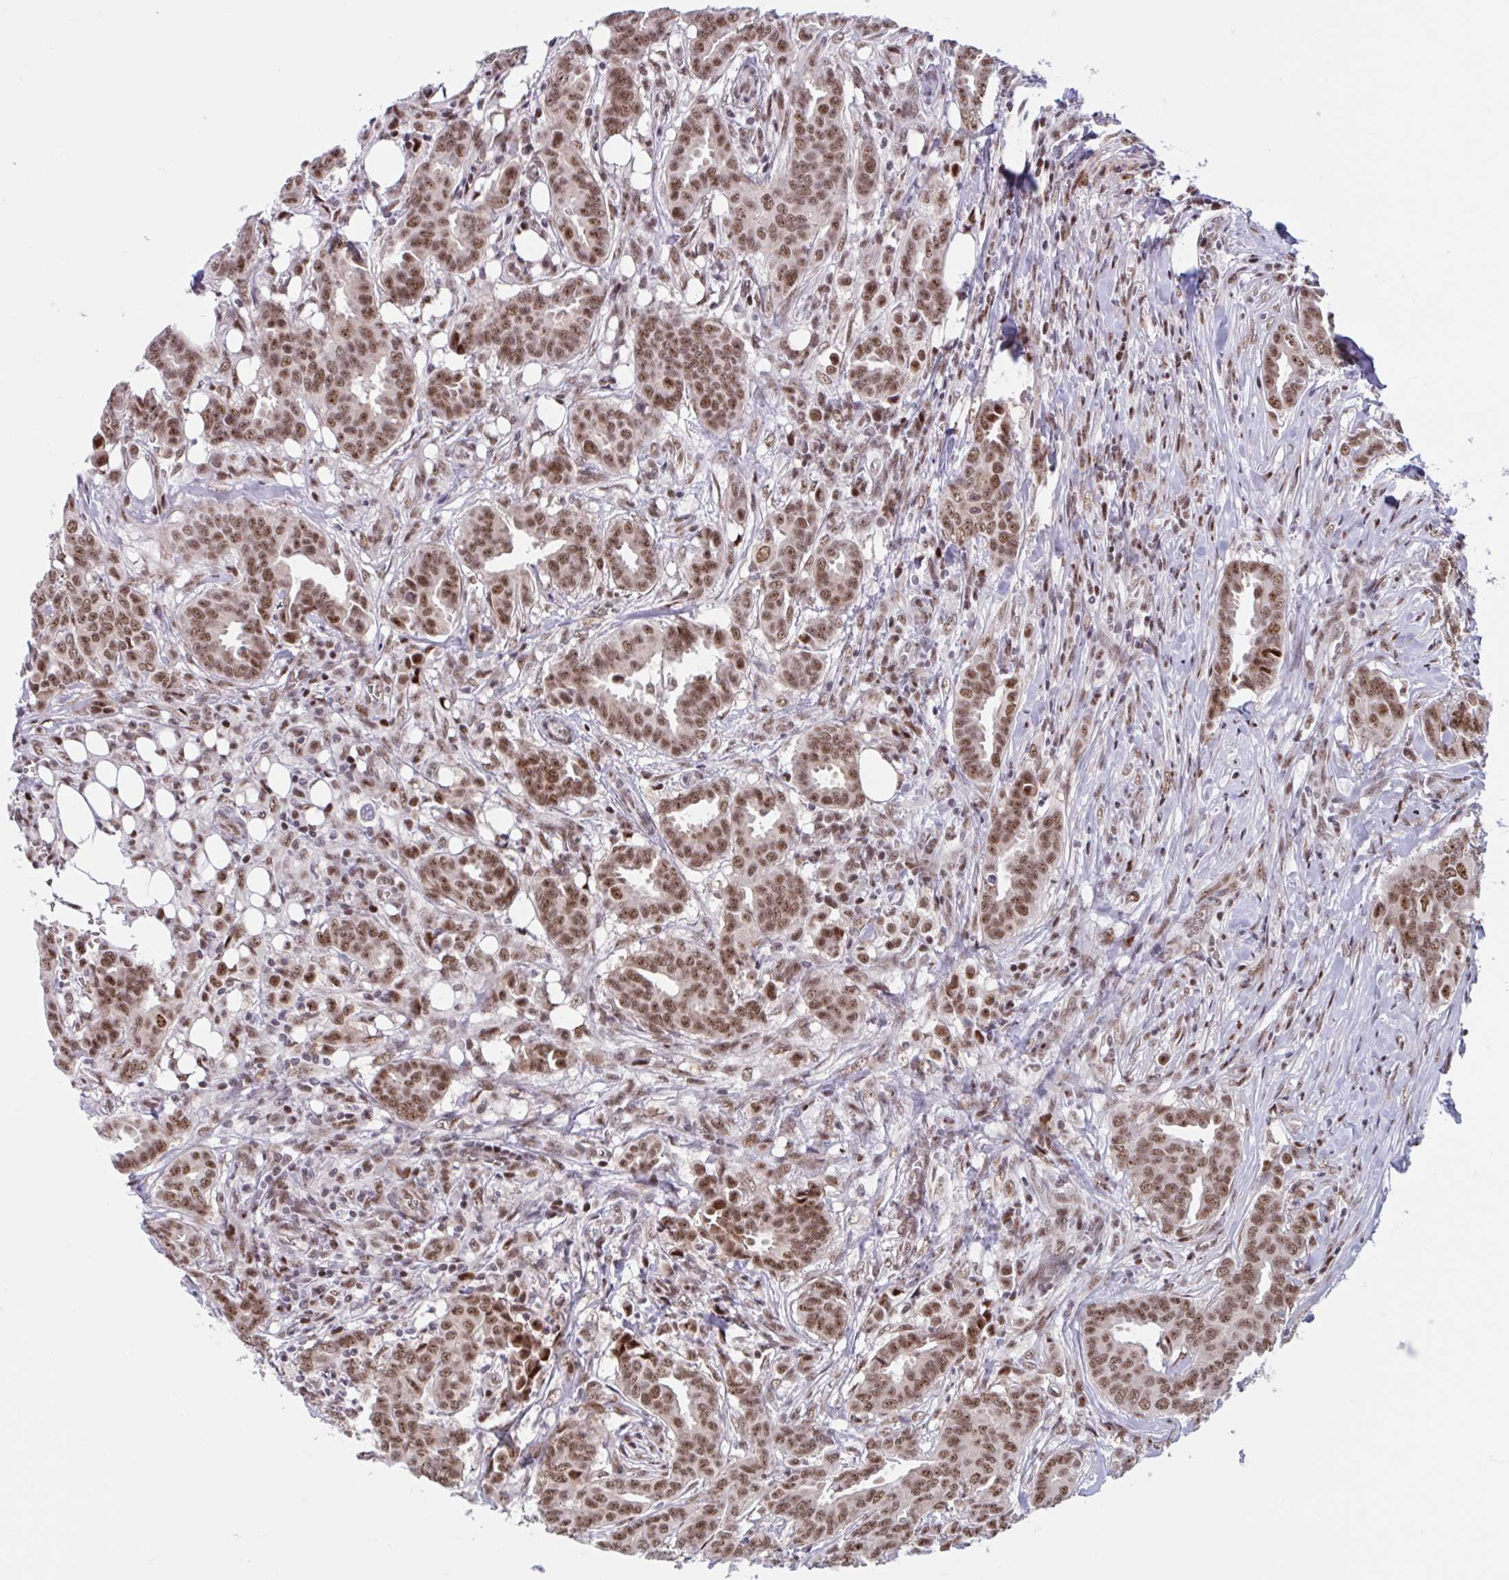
{"staining": {"intensity": "moderate", "quantity": "25%-75%", "location": "nuclear"}, "tissue": "breast cancer", "cell_type": "Tumor cells", "image_type": "cancer", "snomed": [{"axis": "morphology", "description": "Duct carcinoma"}, {"axis": "topography", "description": "Breast"}], "caption": "Breast invasive ductal carcinoma stained with a brown dye reveals moderate nuclear positive staining in approximately 25%-75% of tumor cells.", "gene": "RBL1", "patient": {"sex": "female", "age": 45}}